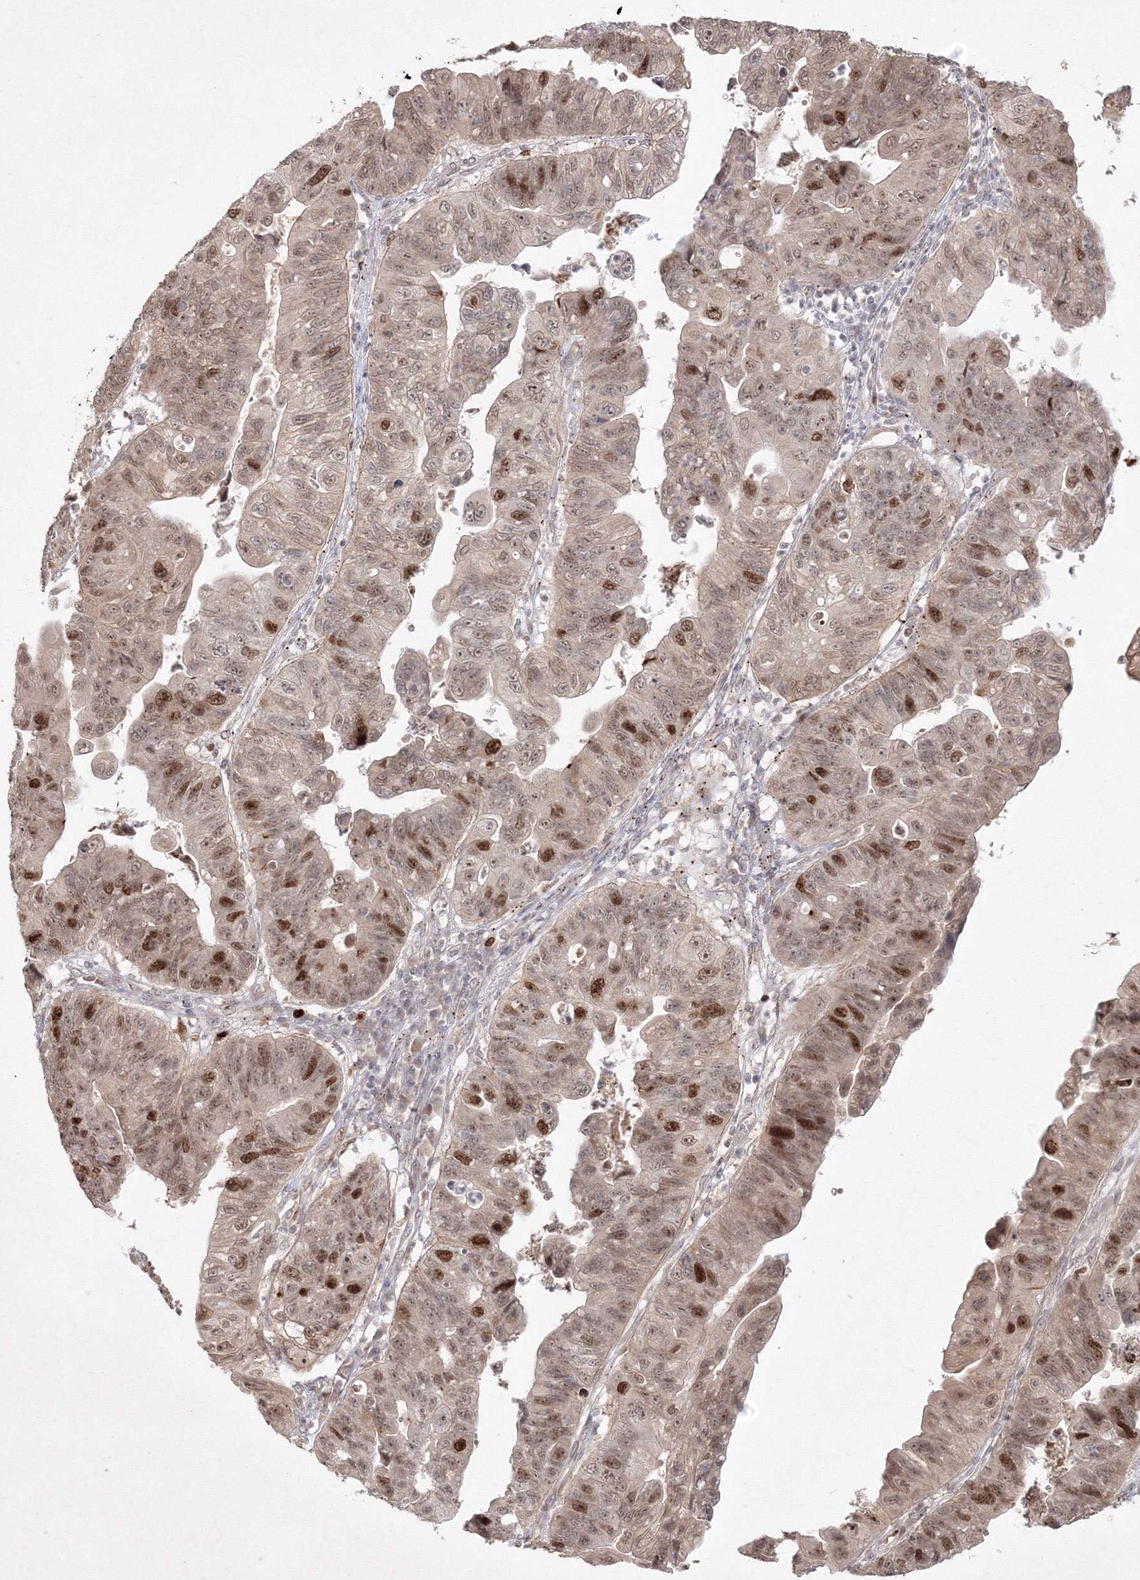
{"staining": {"intensity": "moderate", "quantity": ">75%", "location": "nuclear"}, "tissue": "stomach cancer", "cell_type": "Tumor cells", "image_type": "cancer", "snomed": [{"axis": "morphology", "description": "Adenocarcinoma, NOS"}, {"axis": "topography", "description": "Stomach"}], "caption": "This photomicrograph demonstrates IHC staining of human stomach cancer, with medium moderate nuclear staining in approximately >75% of tumor cells.", "gene": "KIF20A", "patient": {"sex": "male", "age": 59}}